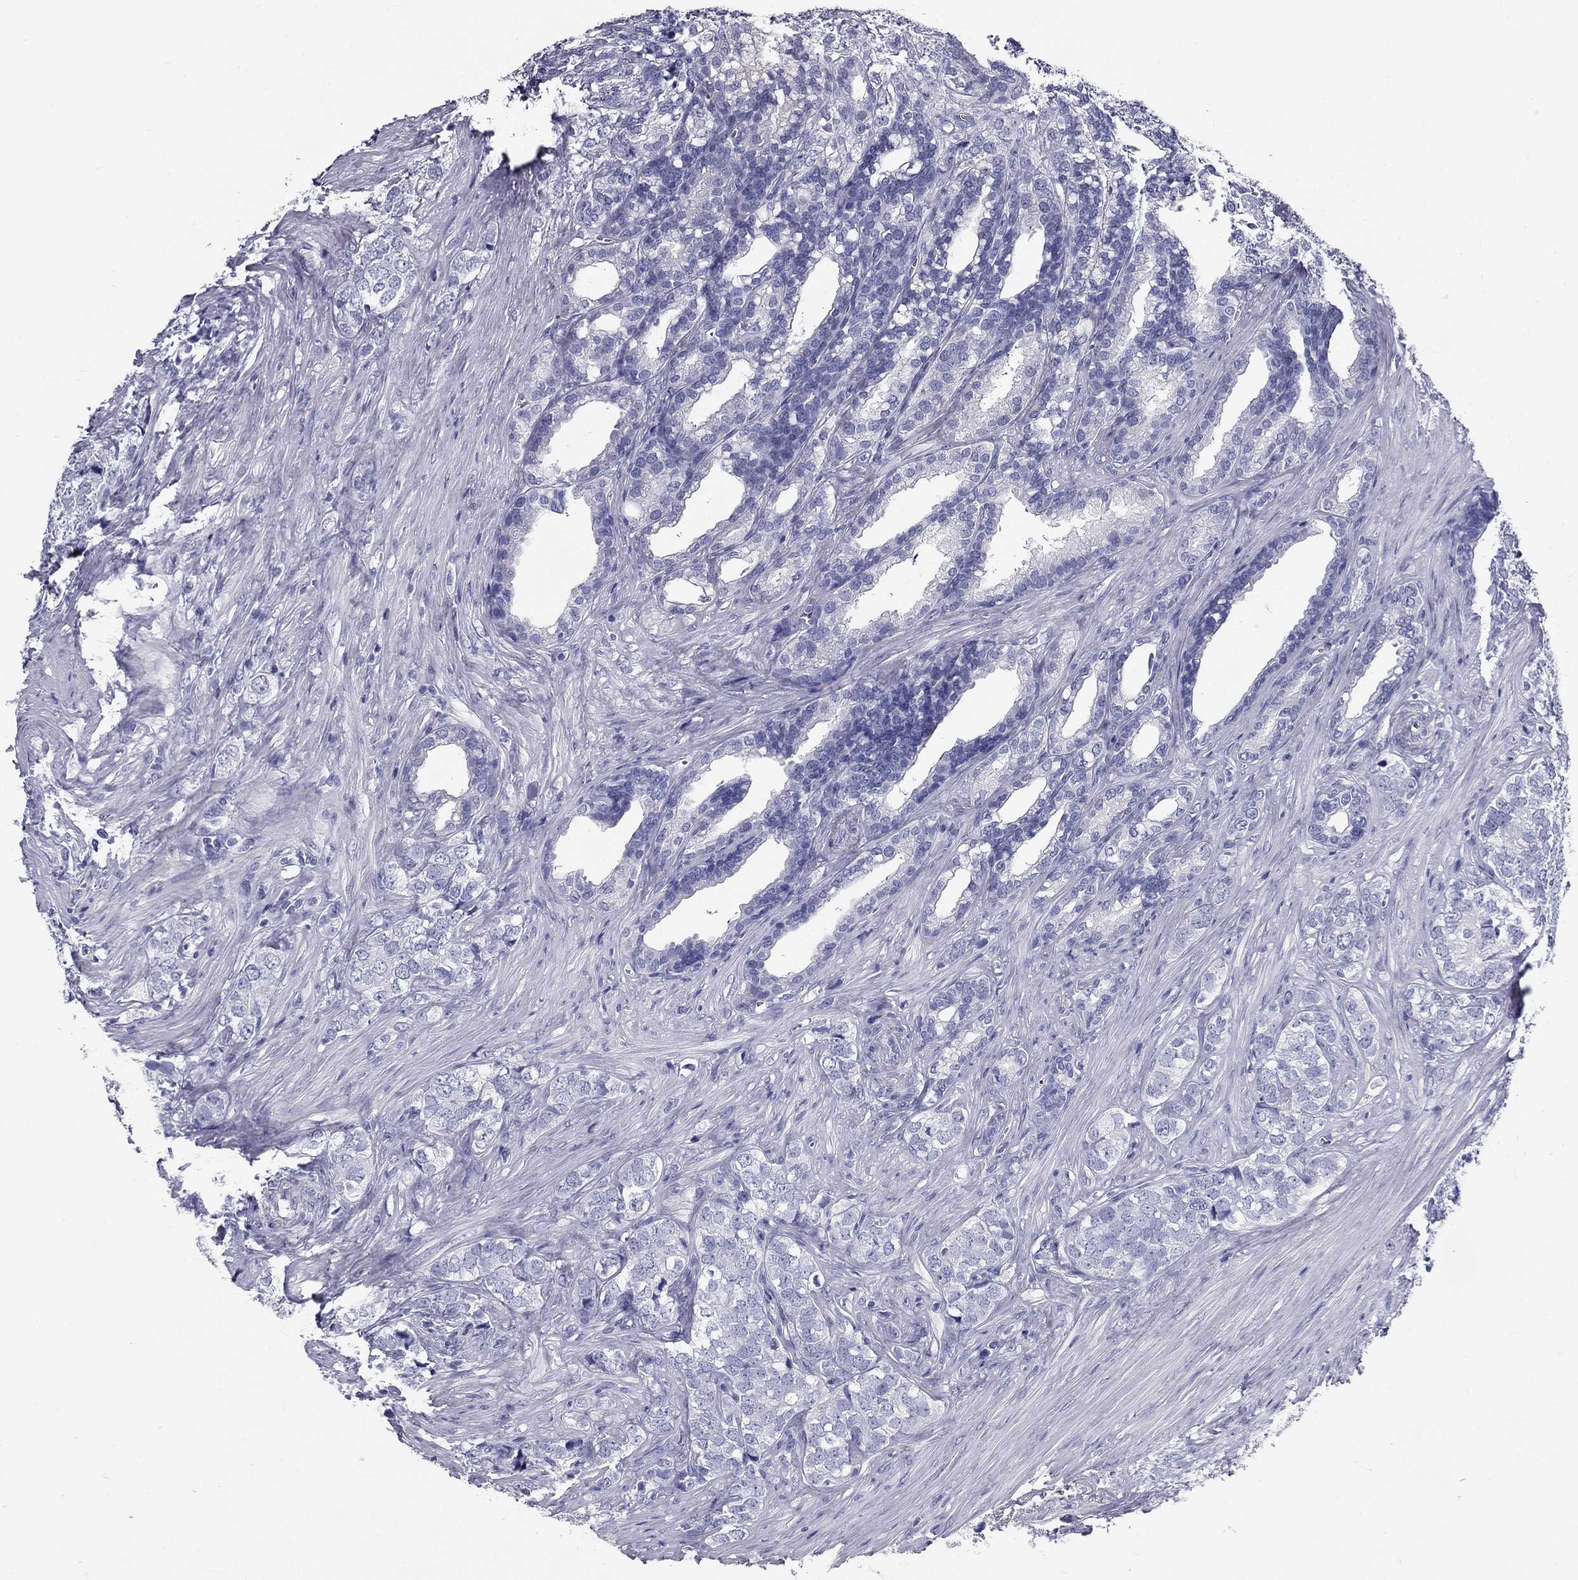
{"staining": {"intensity": "negative", "quantity": "none", "location": "none"}, "tissue": "prostate cancer", "cell_type": "Tumor cells", "image_type": "cancer", "snomed": [{"axis": "morphology", "description": "Adenocarcinoma, NOS"}, {"axis": "topography", "description": "Prostate and seminal vesicle, NOS"}], "caption": "Human prostate cancer stained for a protein using immunohistochemistry (IHC) exhibits no expression in tumor cells.", "gene": "DNALI1", "patient": {"sex": "male", "age": 63}}